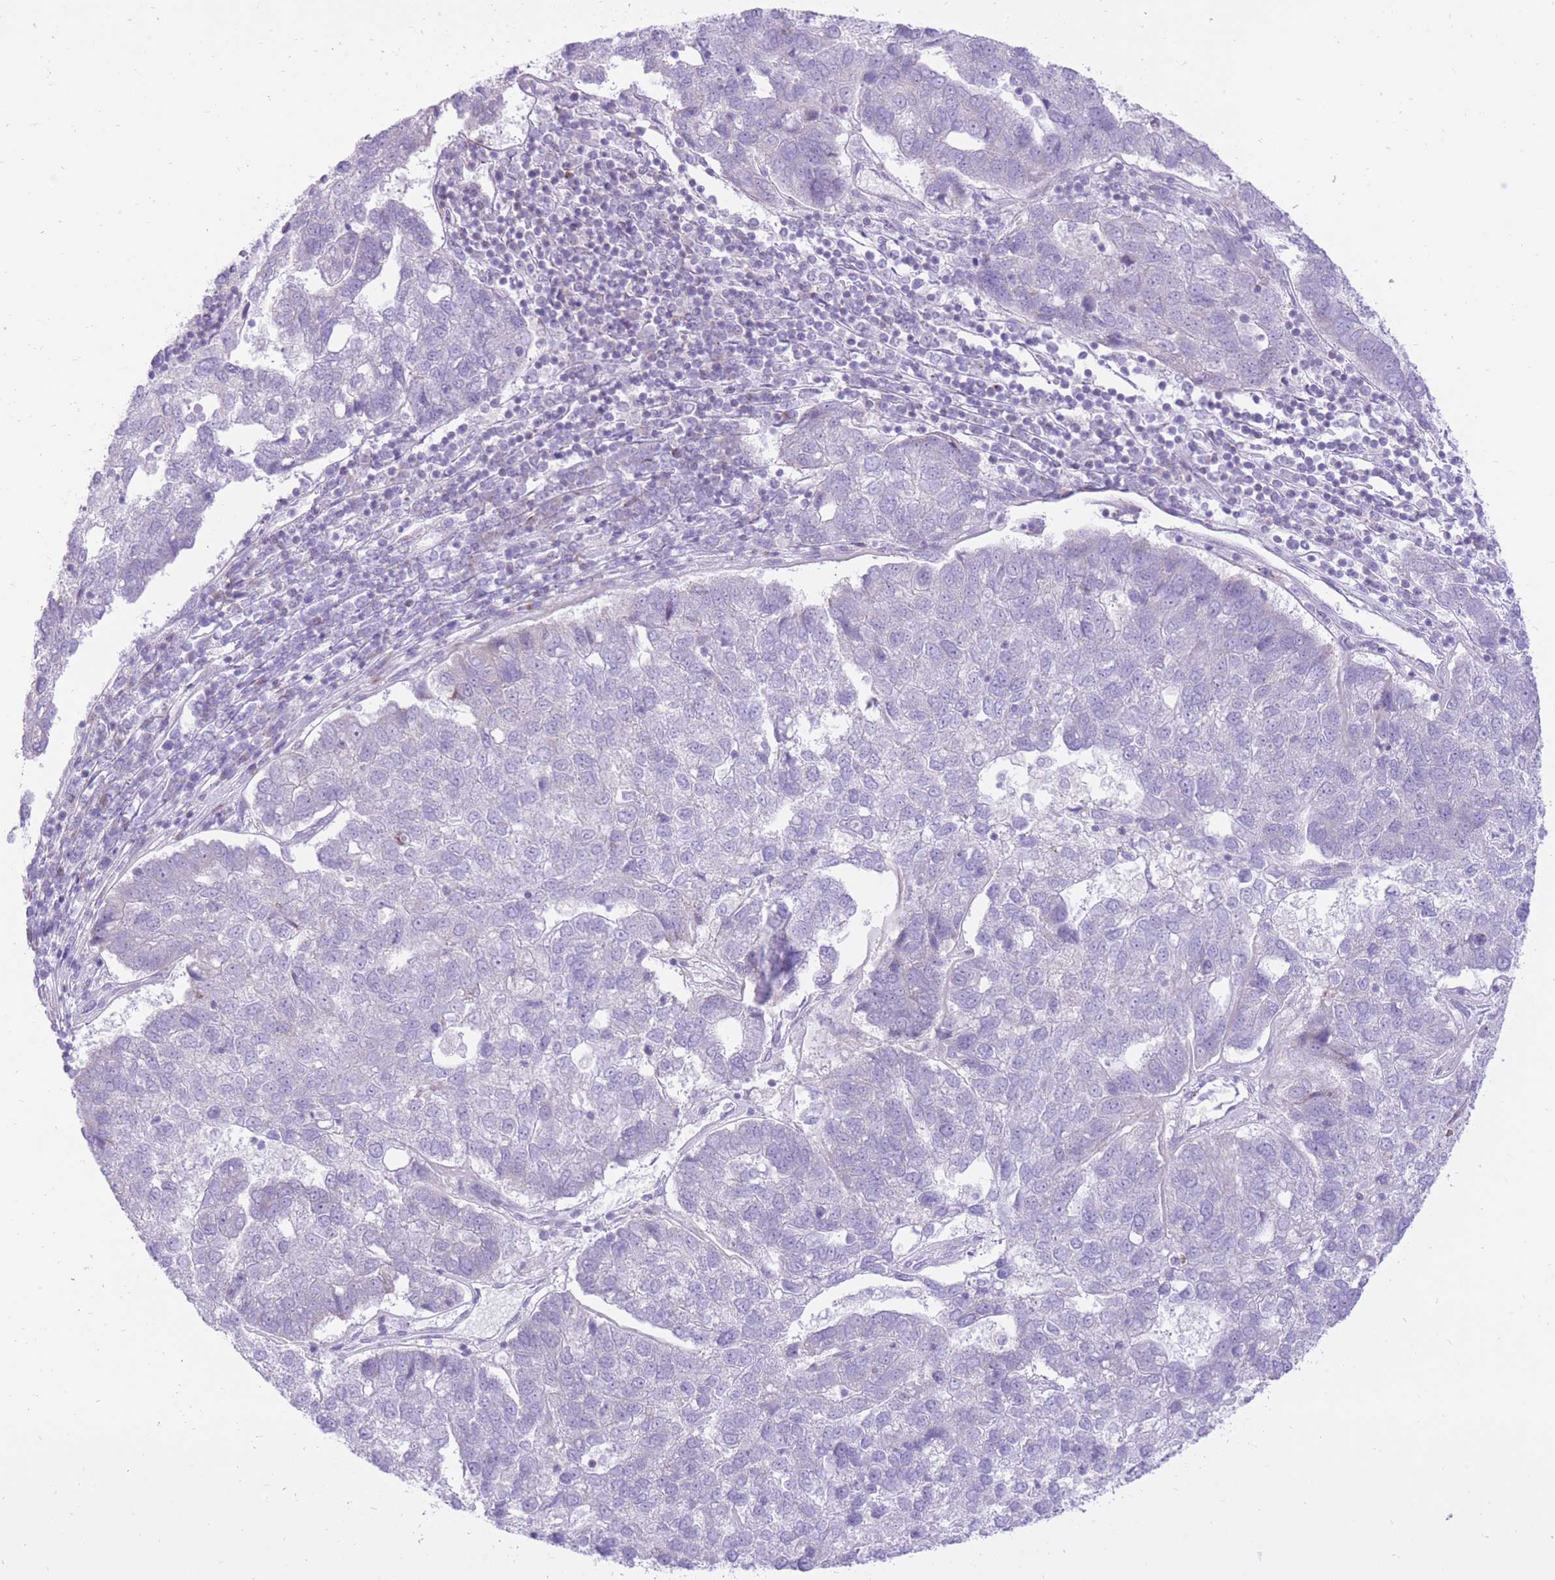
{"staining": {"intensity": "negative", "quantity": "none", "location": "none"}, "tissue": "pancreatic cancer", "cell_type": "Tumor cells", "image_type": "cancer", "snomed": [{"axis": "morphology", "description": "Adenocarcinoma, NOS"}, {"axis": "topography", "description": "Pancreas"}], "caption": "The photomicrograph exhibits no staining of tumor cells in pancreatic adenocarcinoma.", "gene": "DENND2D", "patient": {"sex": "female", "age": 61}}